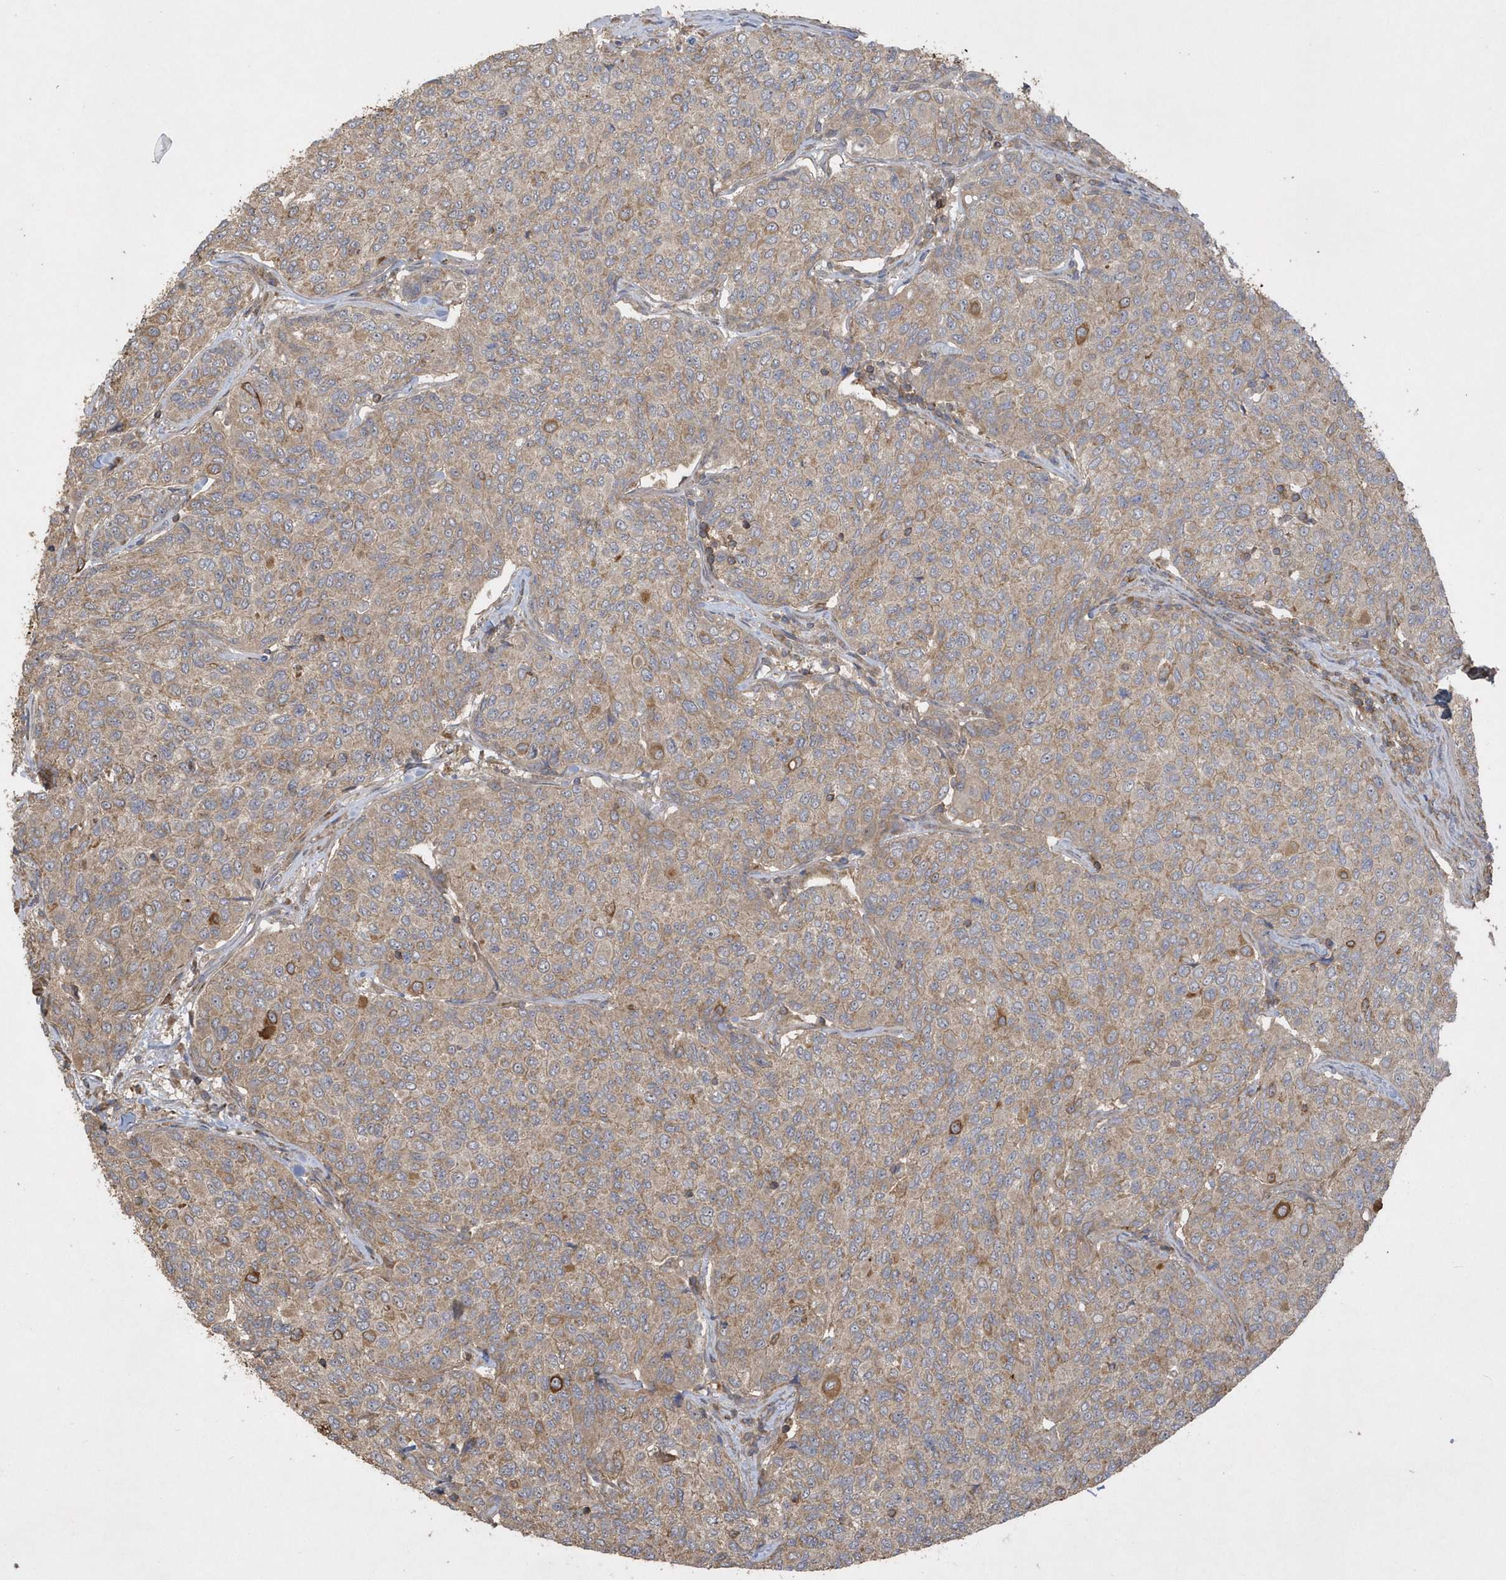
{"staining": {"intensity": "moderate", "quantity": ">75%", "location": "cytoplasmic/membranous"}, "tissue": "breast cancer", "cell_type": "Tumor cells", "image_type": "cancer", "snomed": [{"axis": "morphology", "description": "Duct carcinoma"}, {"axis": "topography", "description": "Breast"}], "caption": "The histopathology image displays staining of invasive ductal carcinoma (breast), revealing moderate cytoplasmic/membranous protein expression (brown color) within tumor cells.", "gene": "SENP8", "patient": {"sex": "female", "age": 55}}